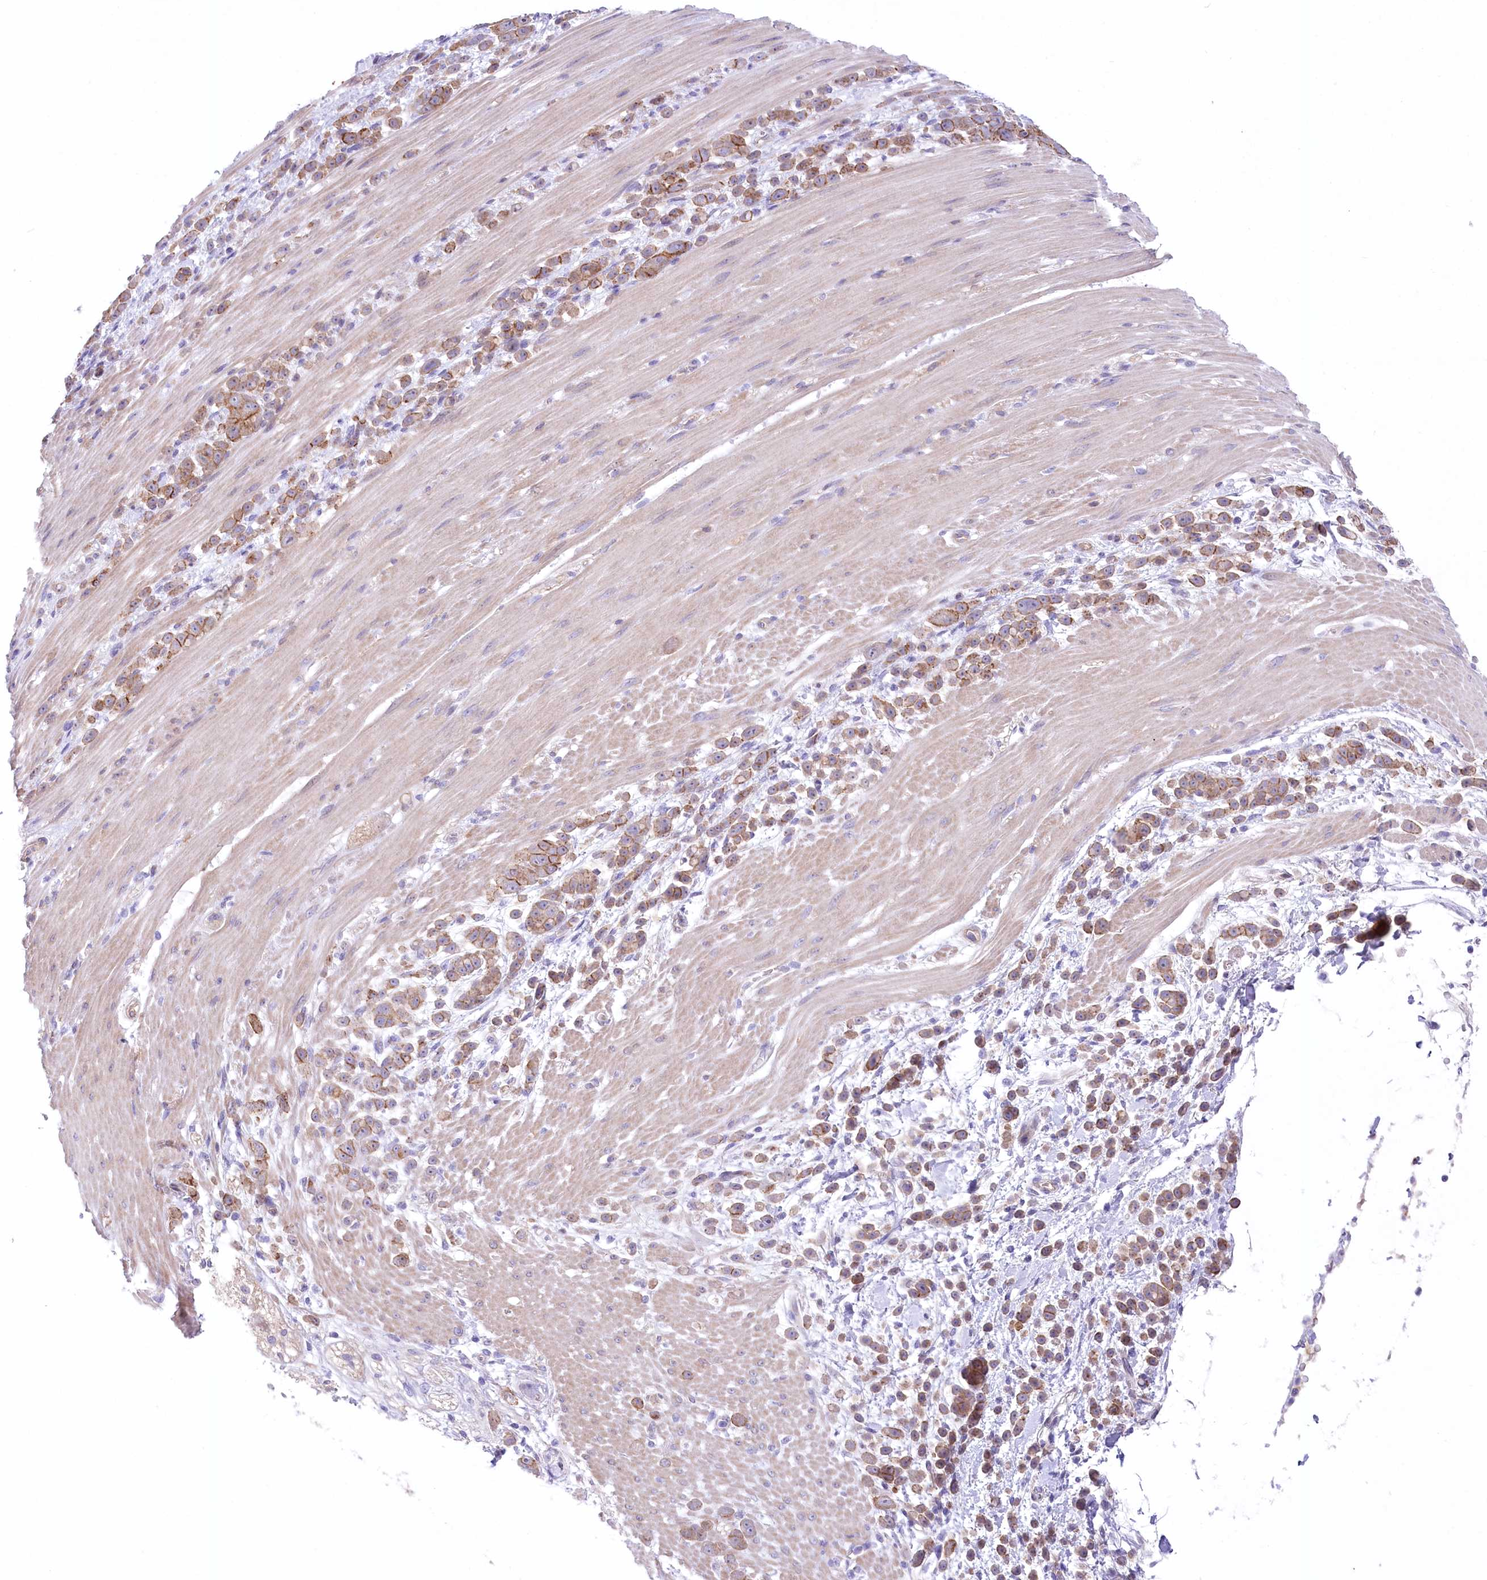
{"staining": {"intensity": "moderate", "quantity": "25%-75%", "location": "cytoplasmic/membranous"}, "tissue": "pancreatic cancer", "cell_type": "Tumor cells", "image_type": "cancer", "snomed": [{"axis": "morphology", "description": "Normal tissue, NOS"}, {"axis": "morphology", "description": "Adenocarcinoma, NOS"}, {"axis": "topography", "description": "Pancreas"}], "caption": "This image demonstrates immunohistochemistry staining of human pancreatic cancer, with medium moderate cytoplasmic/membranous staining in approximately 25%-75% of tumor cells.", "gene": "CEP164", "patient": {"sex": "female", "age": 64}}